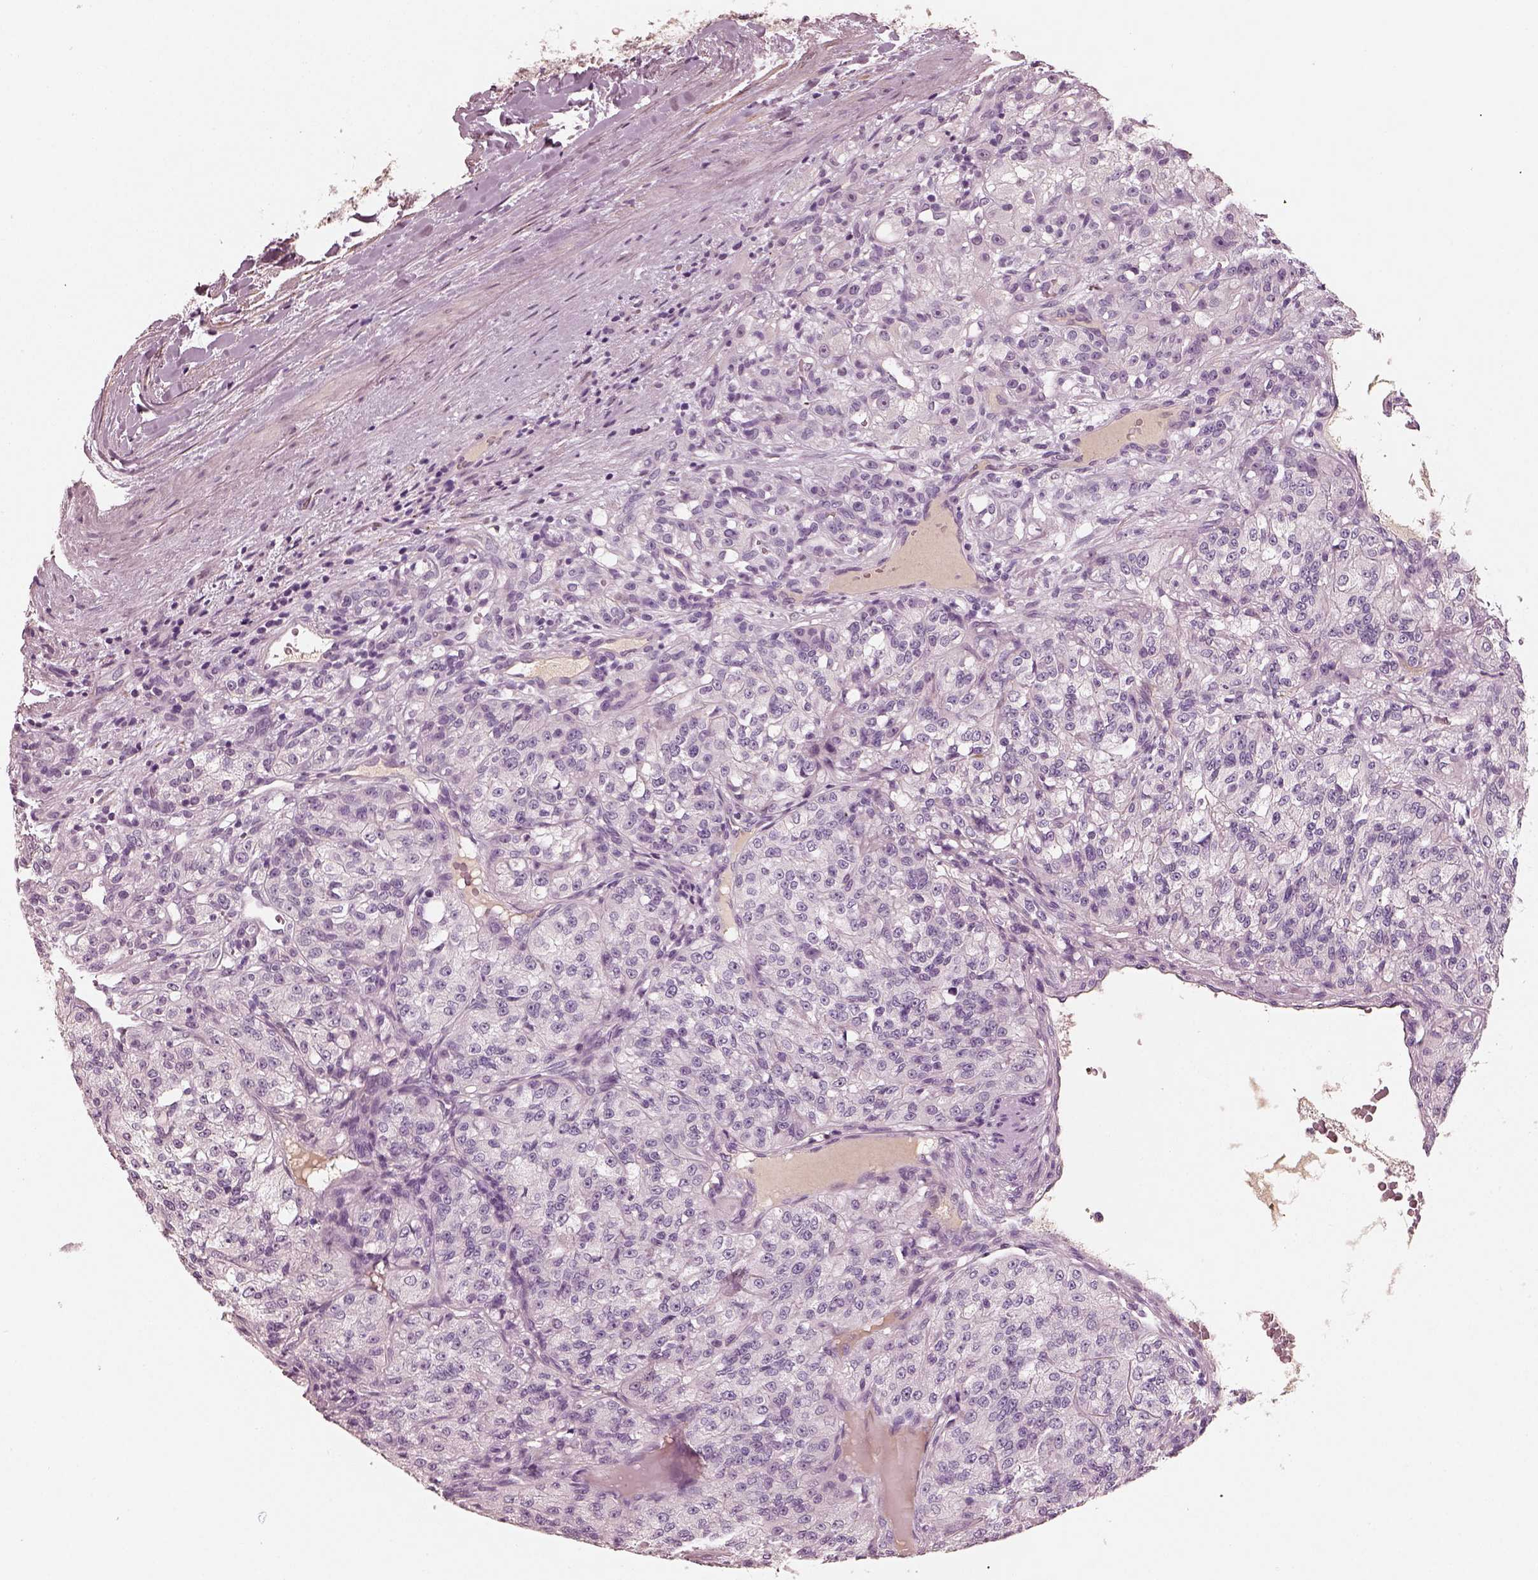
{"staining": {"intensity": "negative", "quantity": "none", "location": "none"}, "tissue": "renal cancer", "cell_type": "Tumor cells", "image_type": "cancer", "snomed": [{"axis": "morphology", "description": "Adenocarcinoma, NOS"}, {"axis": "topography", "description": "Kidney"}], "caption": "This is an immunohistochemistry (IHC) micrograph of human adenocarcinoma (renal). There is no positivity in tumor cells.", "gene": "RS1", "patient": {"sex": "female", "age": 63}}